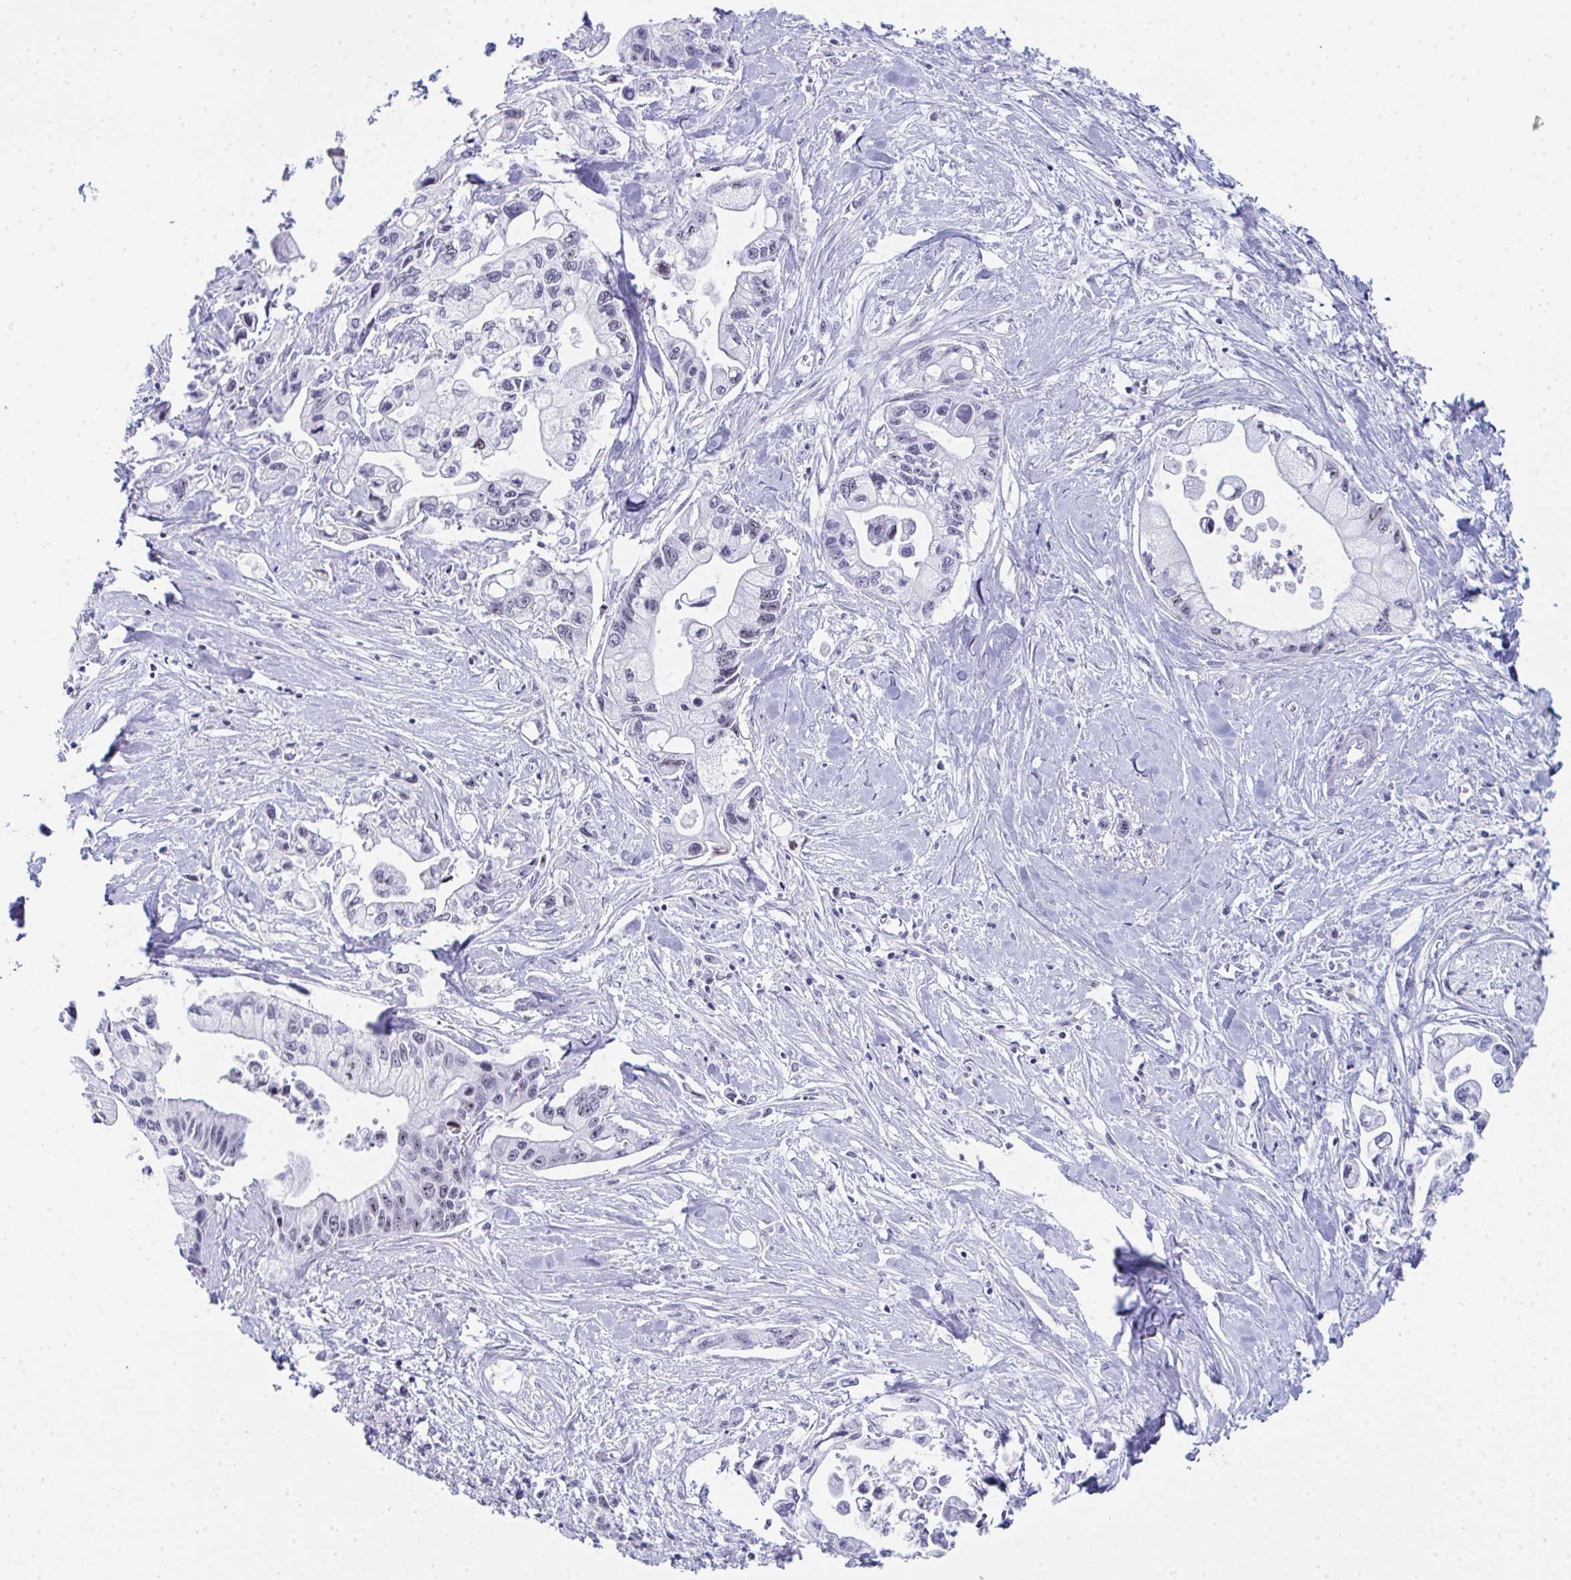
{"staining": {"intensity": "weak", "quantity": "<25%", "location": "nuclear"}, "tissue": "pancreatic cancer", "cell_type": "Tumor cells", "image_type": "cancer", "snomed": [{"axis": "morphology", "description": "Adenocarcinoma, NOS"}, {"axis": "topography", "description": "Pancreas"}], "caption": "An immunohistochemistry (IHC) photomicrograph of adenocarcinoma (pancreatic) is shown. There is no staining in tumor cells of adenocarcinoma (pancreatic).", "gene": "NOP10", "patient": {"sex": "male", "age": 61}}